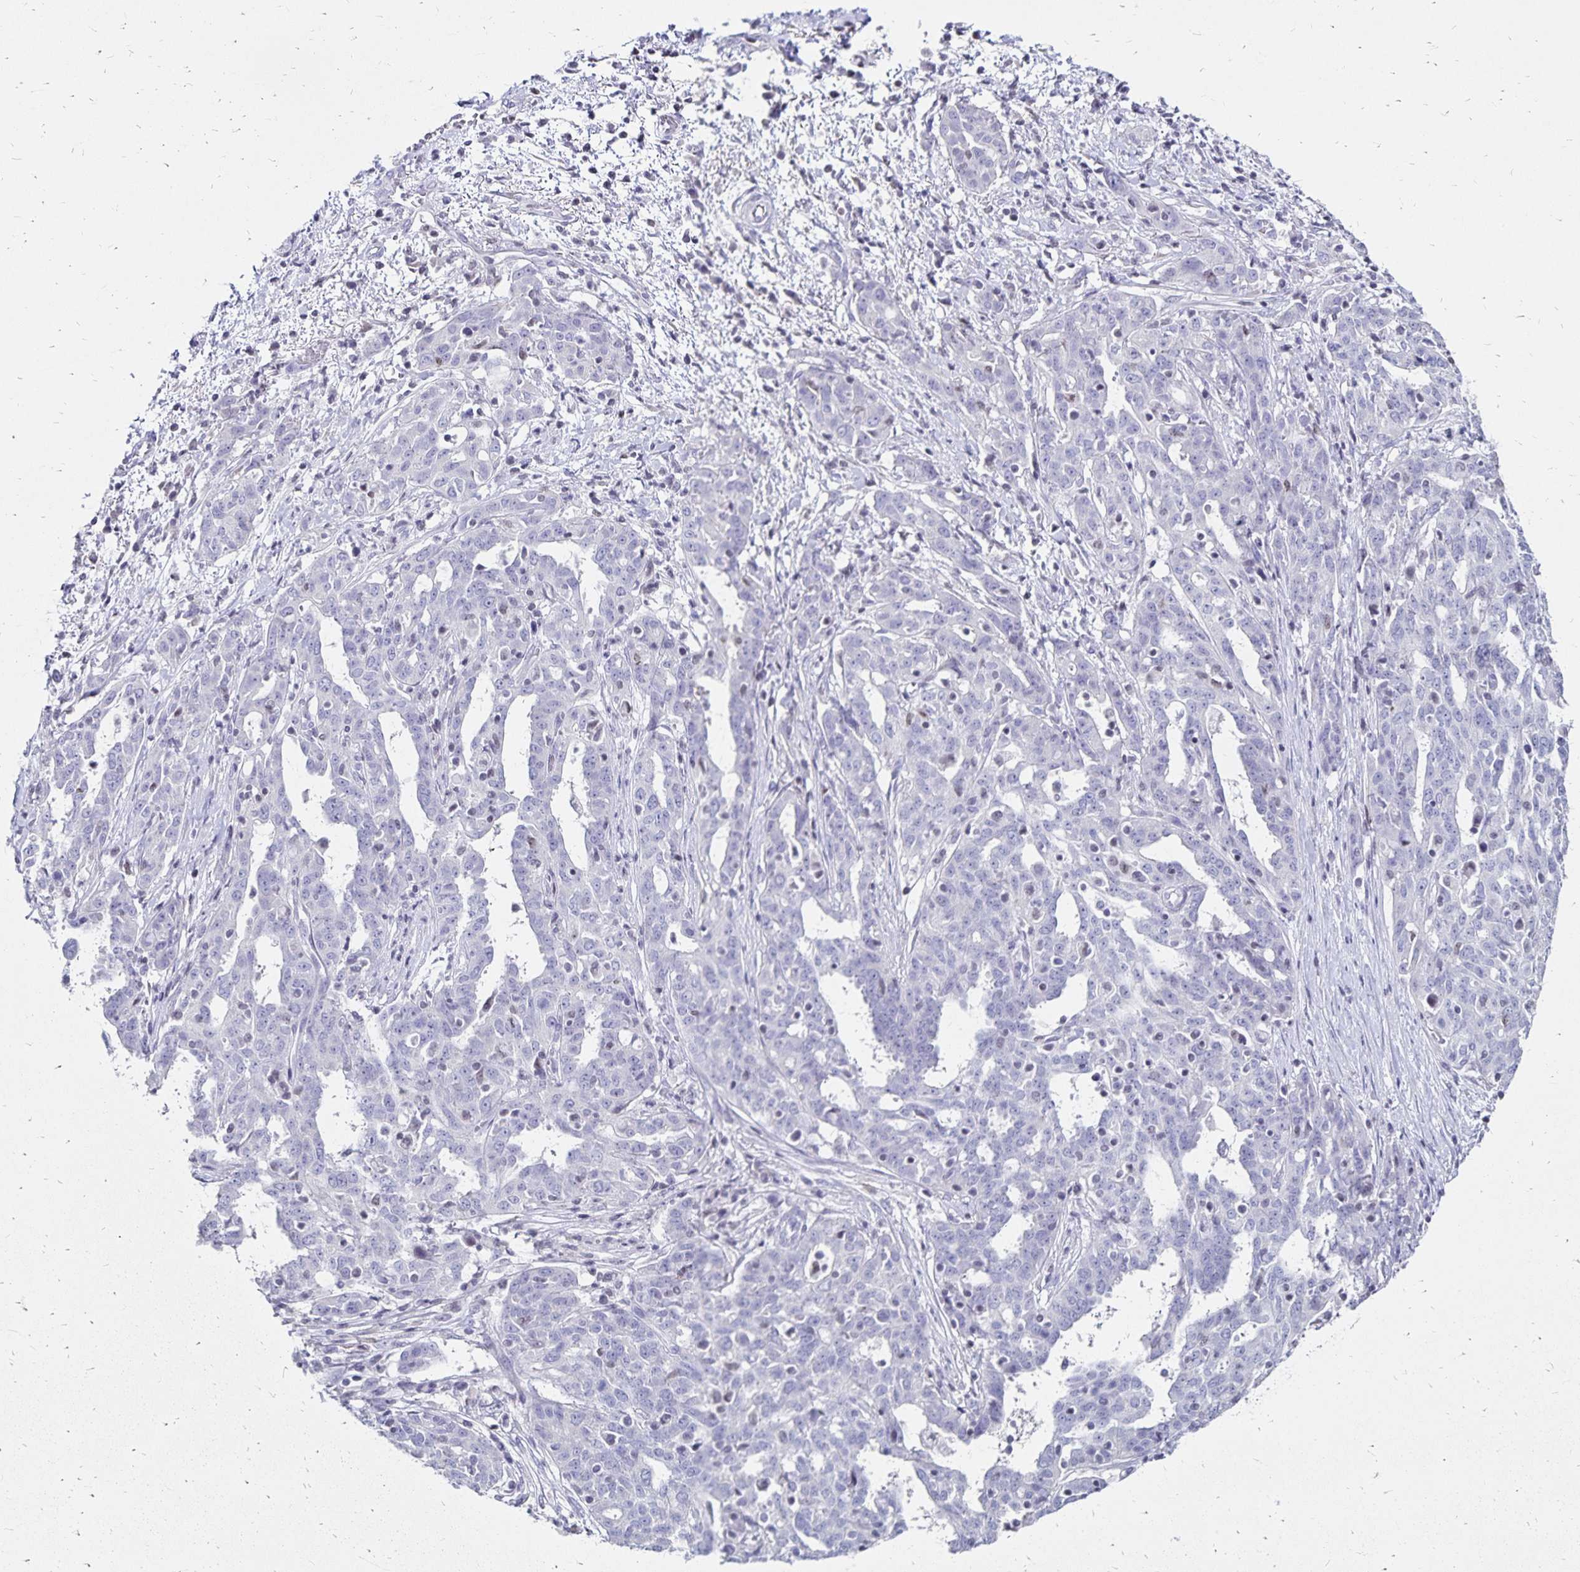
{"staining": {"intensity": "negative", "quantity": "none", "location": "none"}, "tissue": "ovarian cancer", "cell_type": "Tumor cells", "image_type": "cancer", "snomed": [{"axis": "morphology", "description": "Cystadenocarcinoma, serous, NOS"}, {"axis": "topography", "description": "Ovary"}], "caption": "Immunohistochemistry of human ovarian cancer shows no expression in tumor cells.", "gene": "IKZF1", "patient": {"sex": "female", "age": 67}}